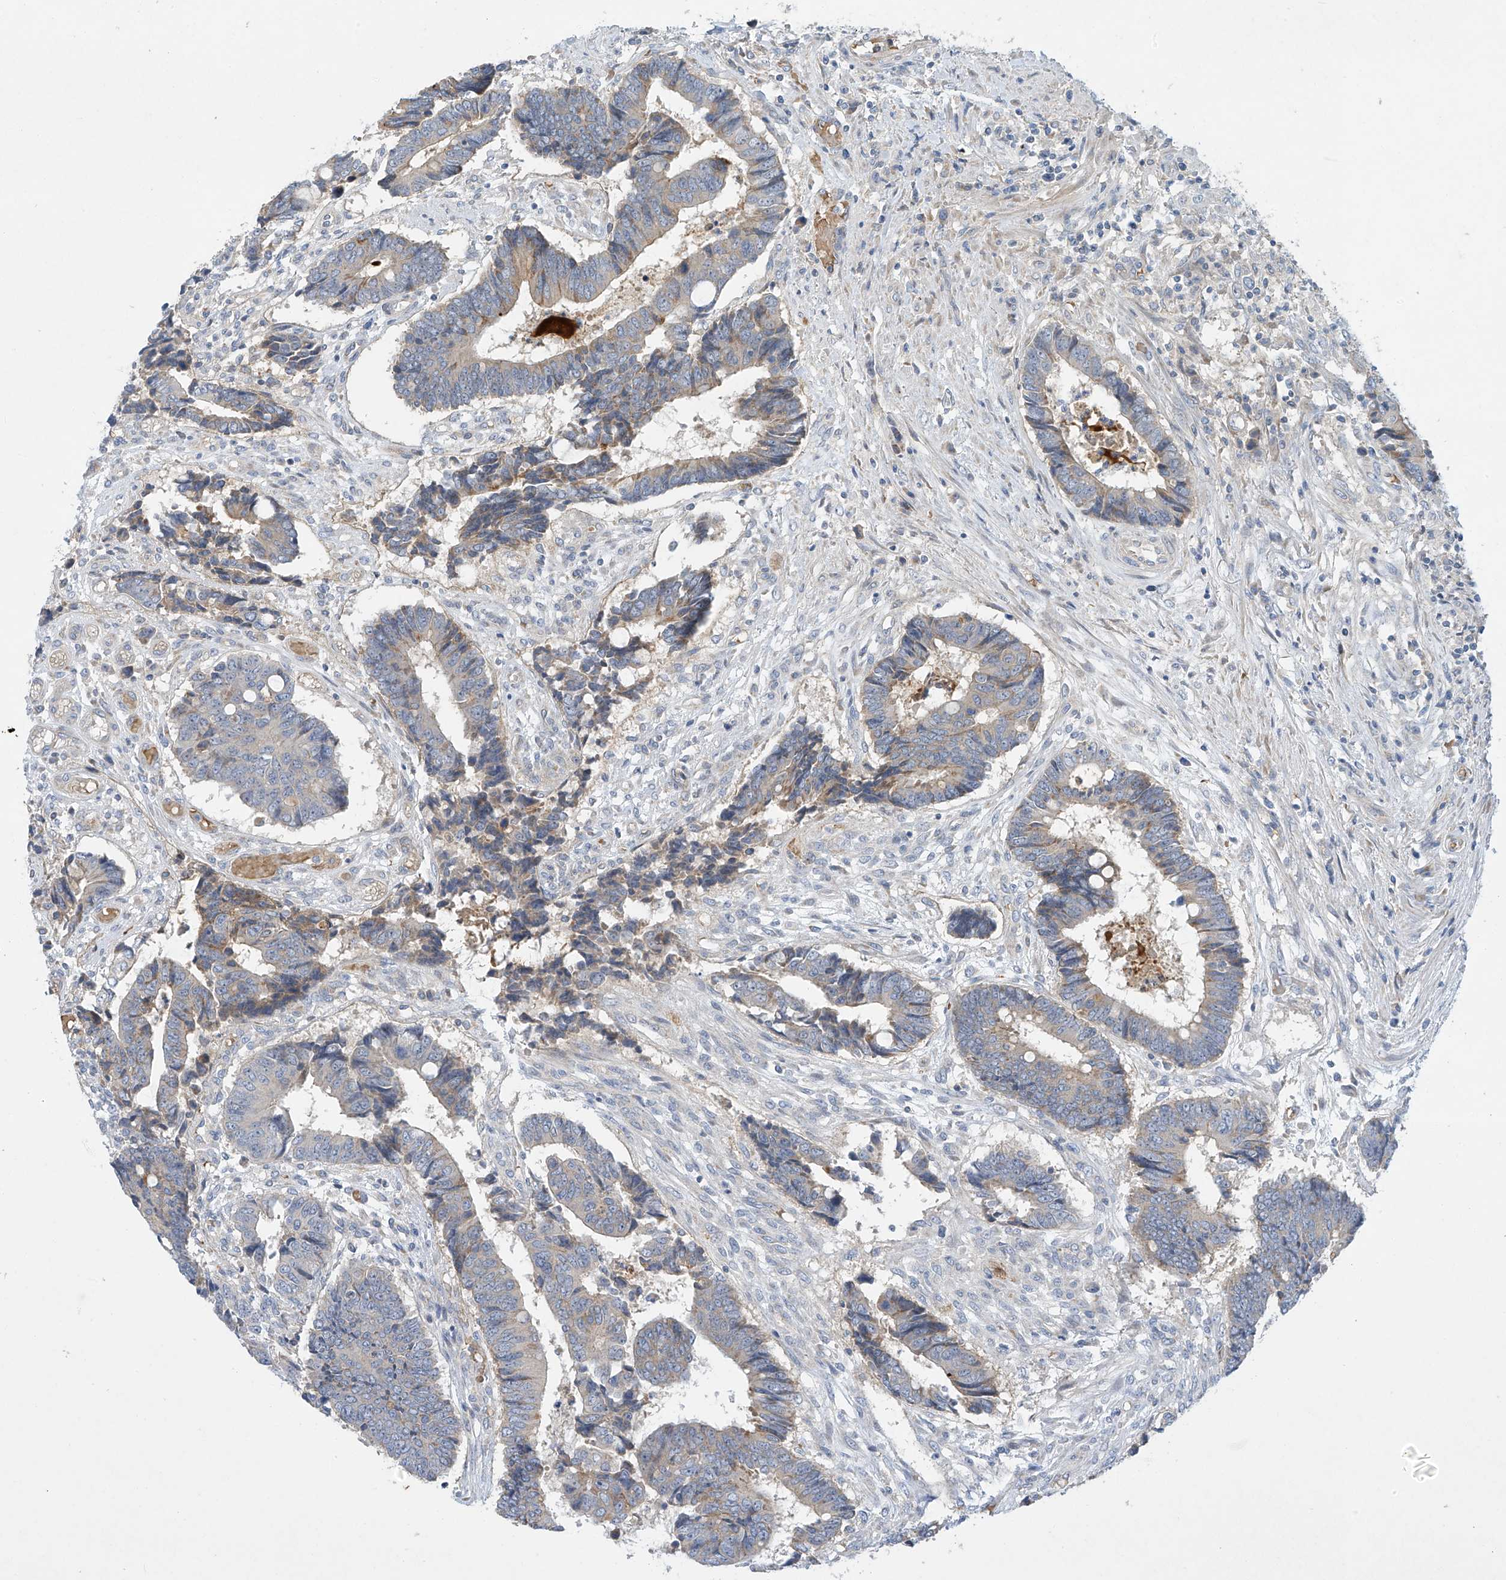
{"staining": {"intensity": "weak", "quantity": "<25%", "location": "cytoplasmic/membranous"}, "tissue": "colorectal cancer", "cell_type": "Tumor cells", "image_type": "cancer", "snomed": [{"axis": "morphology", "description": "Adenocarcinoma, NOS"}, {"axis": "topography", "description": "Rectum"}], "caption": "A photomicrograph of colorectal adenocarcinoma stained for a protein shows no brown staining in tumor cells.", "gene": "METTL18", "patient": {"sex": "male", "age": 84}}